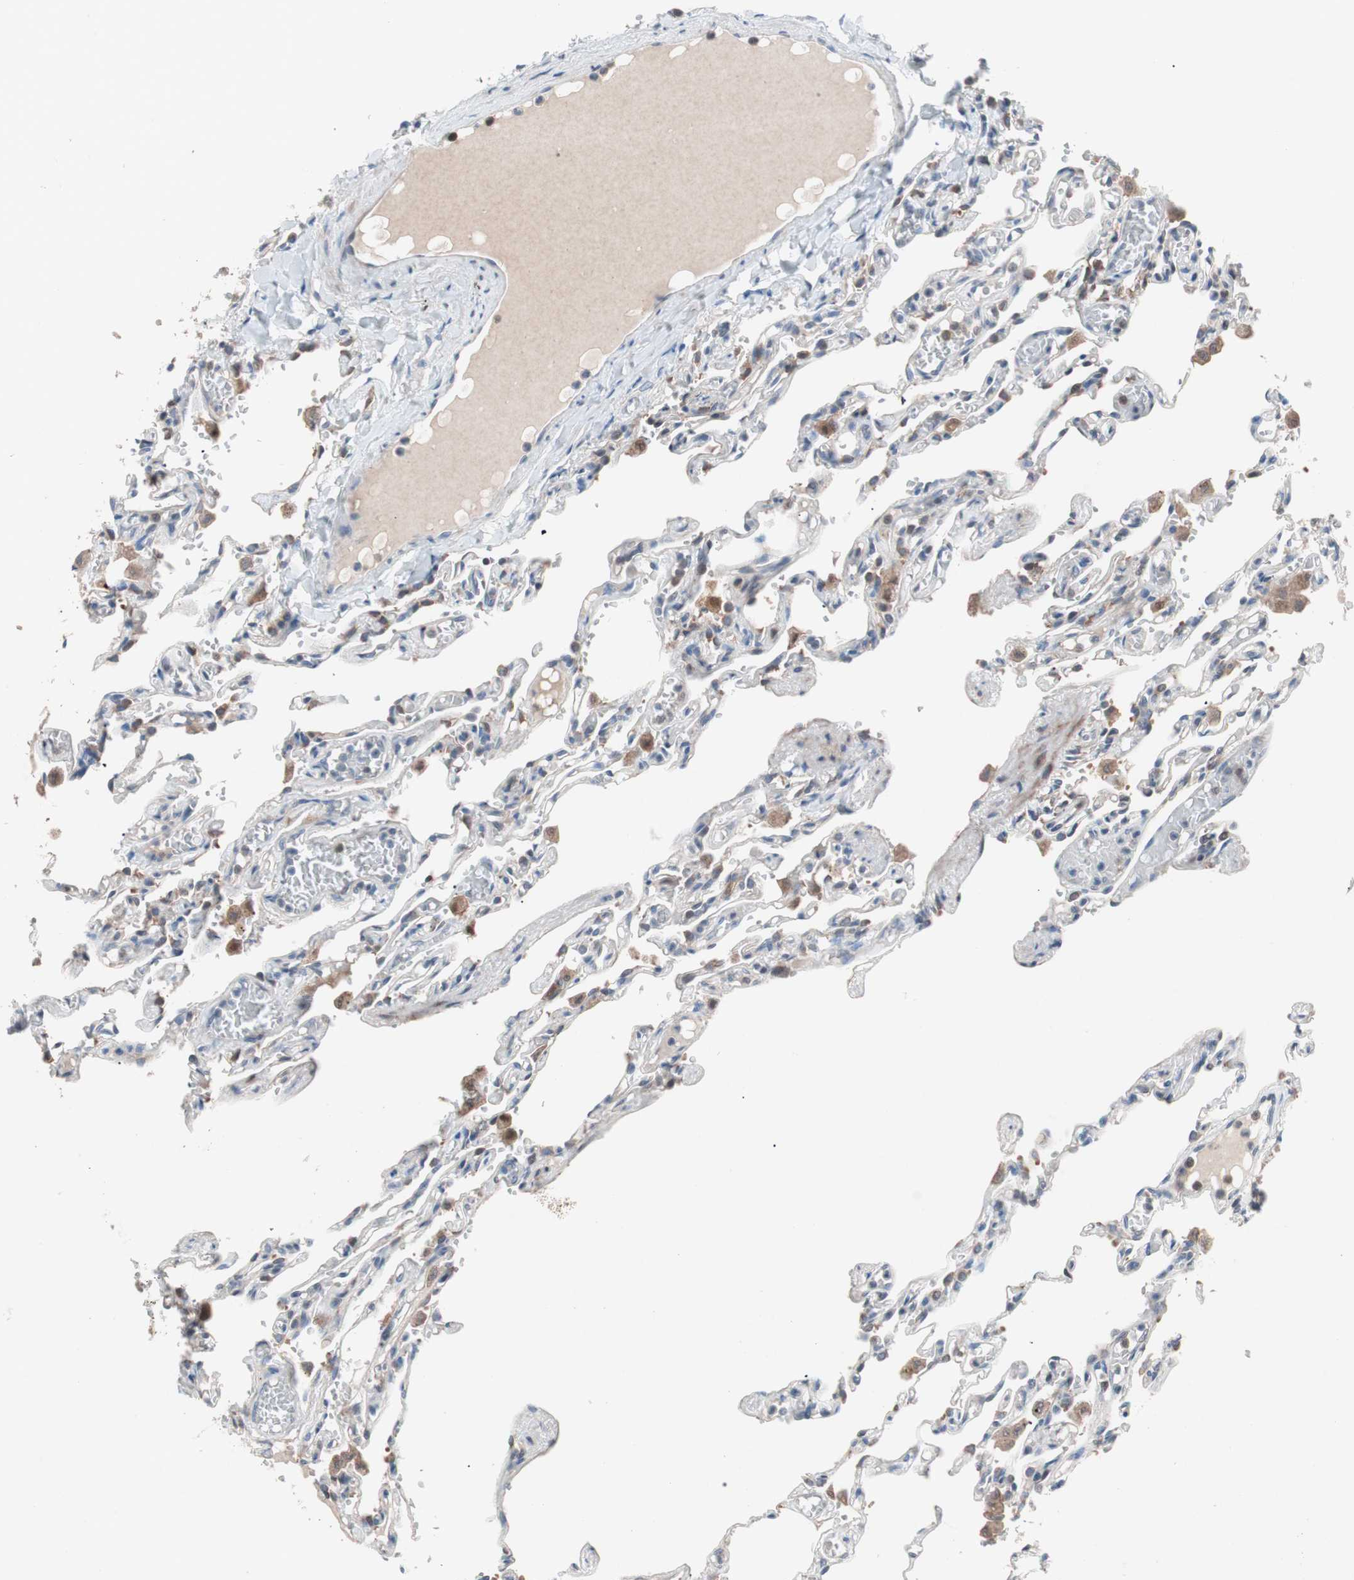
{"staining": {"intensity": "weak", "quantity": "25%-75%", "location": "cytoplasmic/membranous"}, "tissue": "lung", "cell_type": "Alveolar cells", "image_type": "normal", "snomed": [{"axis": "morphology", "description": "Normal tissue, NOS"}, {"axis": "topography", "description": "Lung"}], "caption": "Lung stained for a protein (brown) exhibits weak cytoplasmic/membranous positive positivity in about 25%-75% of alveolar cells.", "gene": "FAAH", "patient": {"sex": "male", "age": 21}}